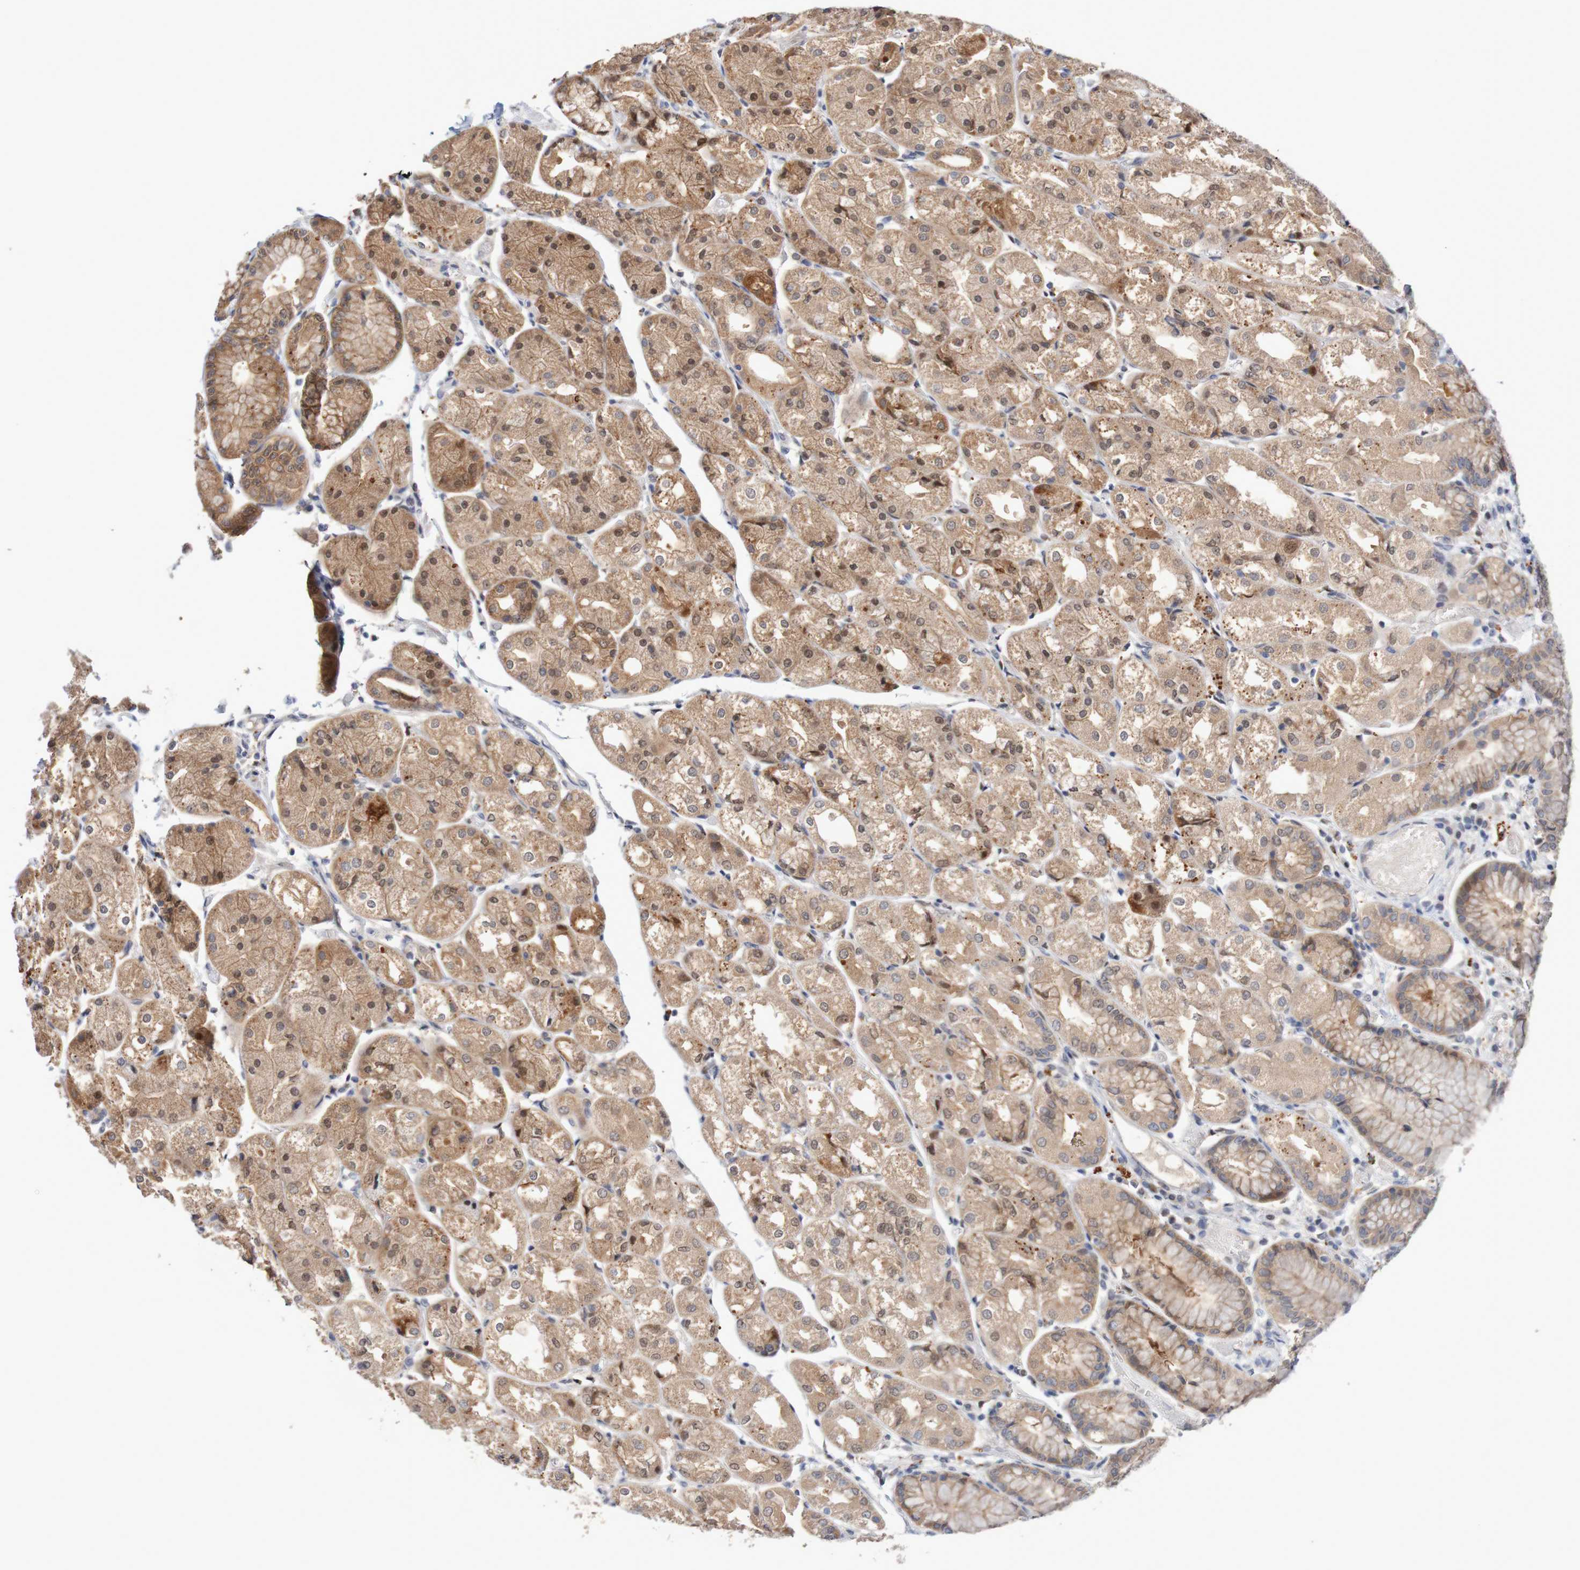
{"staining": {"intensity": "moderate", "quantity": ">75%", "location": "cytoplasmic/membranous,nuclear"}, "tissue": "stomach", "cell_type": "Glandular cells", "image_type": "normal", "snomed": [{"axis": "morphology", "description": "Normal tissue, NOS"}, {"axis": "topography", "description": "Stomach, upper"}], "caption": "Immunohistochemical staining of normal human stomach reveals >75% levels of moderate cytoplasmic/membranous,nuclear protein expression in approximately >75% of glandular cells.", "gene": "FBP1", "patient": {"sex": "male", "age": 72}}